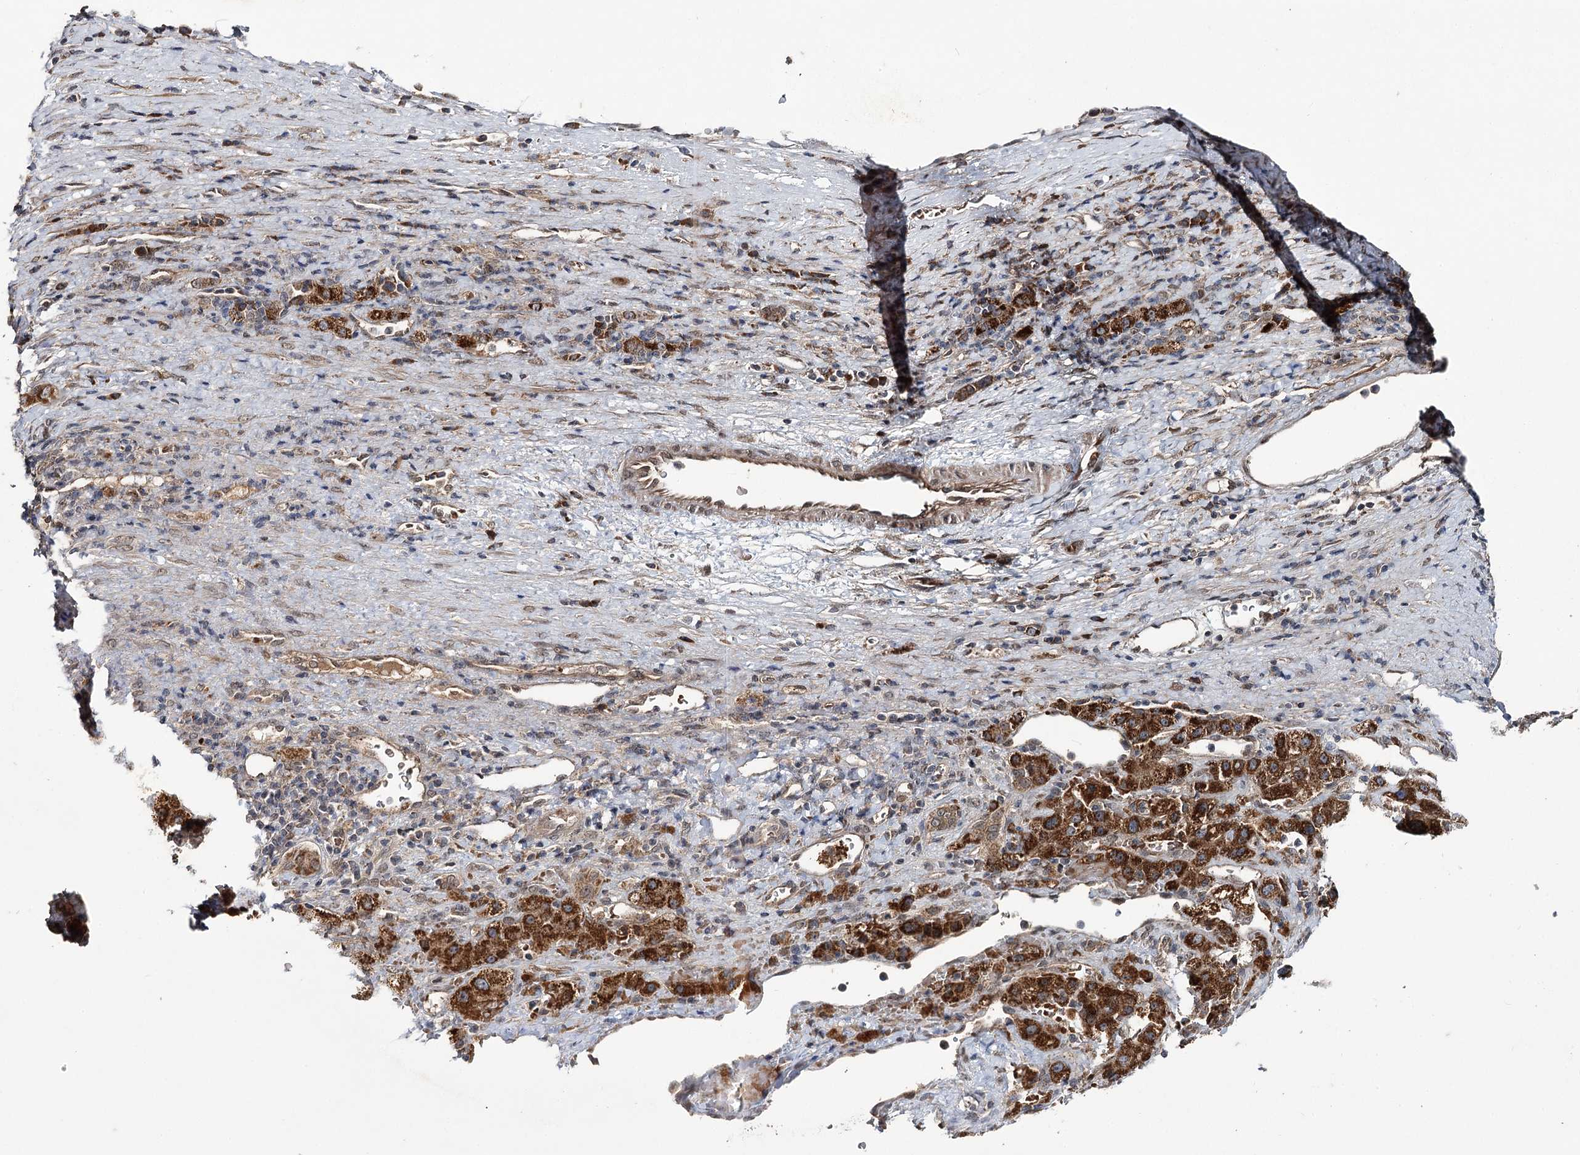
{"staining": {"intensity": "strong", "quantity": ">75%", "location": "cytoplasmic/membranous"}, "tissue": "liver cancer", "cell_type": "Tumor cells", "image_type": "cancer", "snomed": [{"axis": "morphology", "description": "Carcinoma, Hepatocellular, NOS"}, {"axis": "topography", "description": "Liver"}], "caption": "Immunohistochemical staining of liver cancer (hepatocellular carcinoma) exhibits high levels of strong cytoplasmic/membranous protein positivity in about >75% of tumor cells.", "gene": "MSANTD2", "patient": {"sex": "female", "age": 58}}